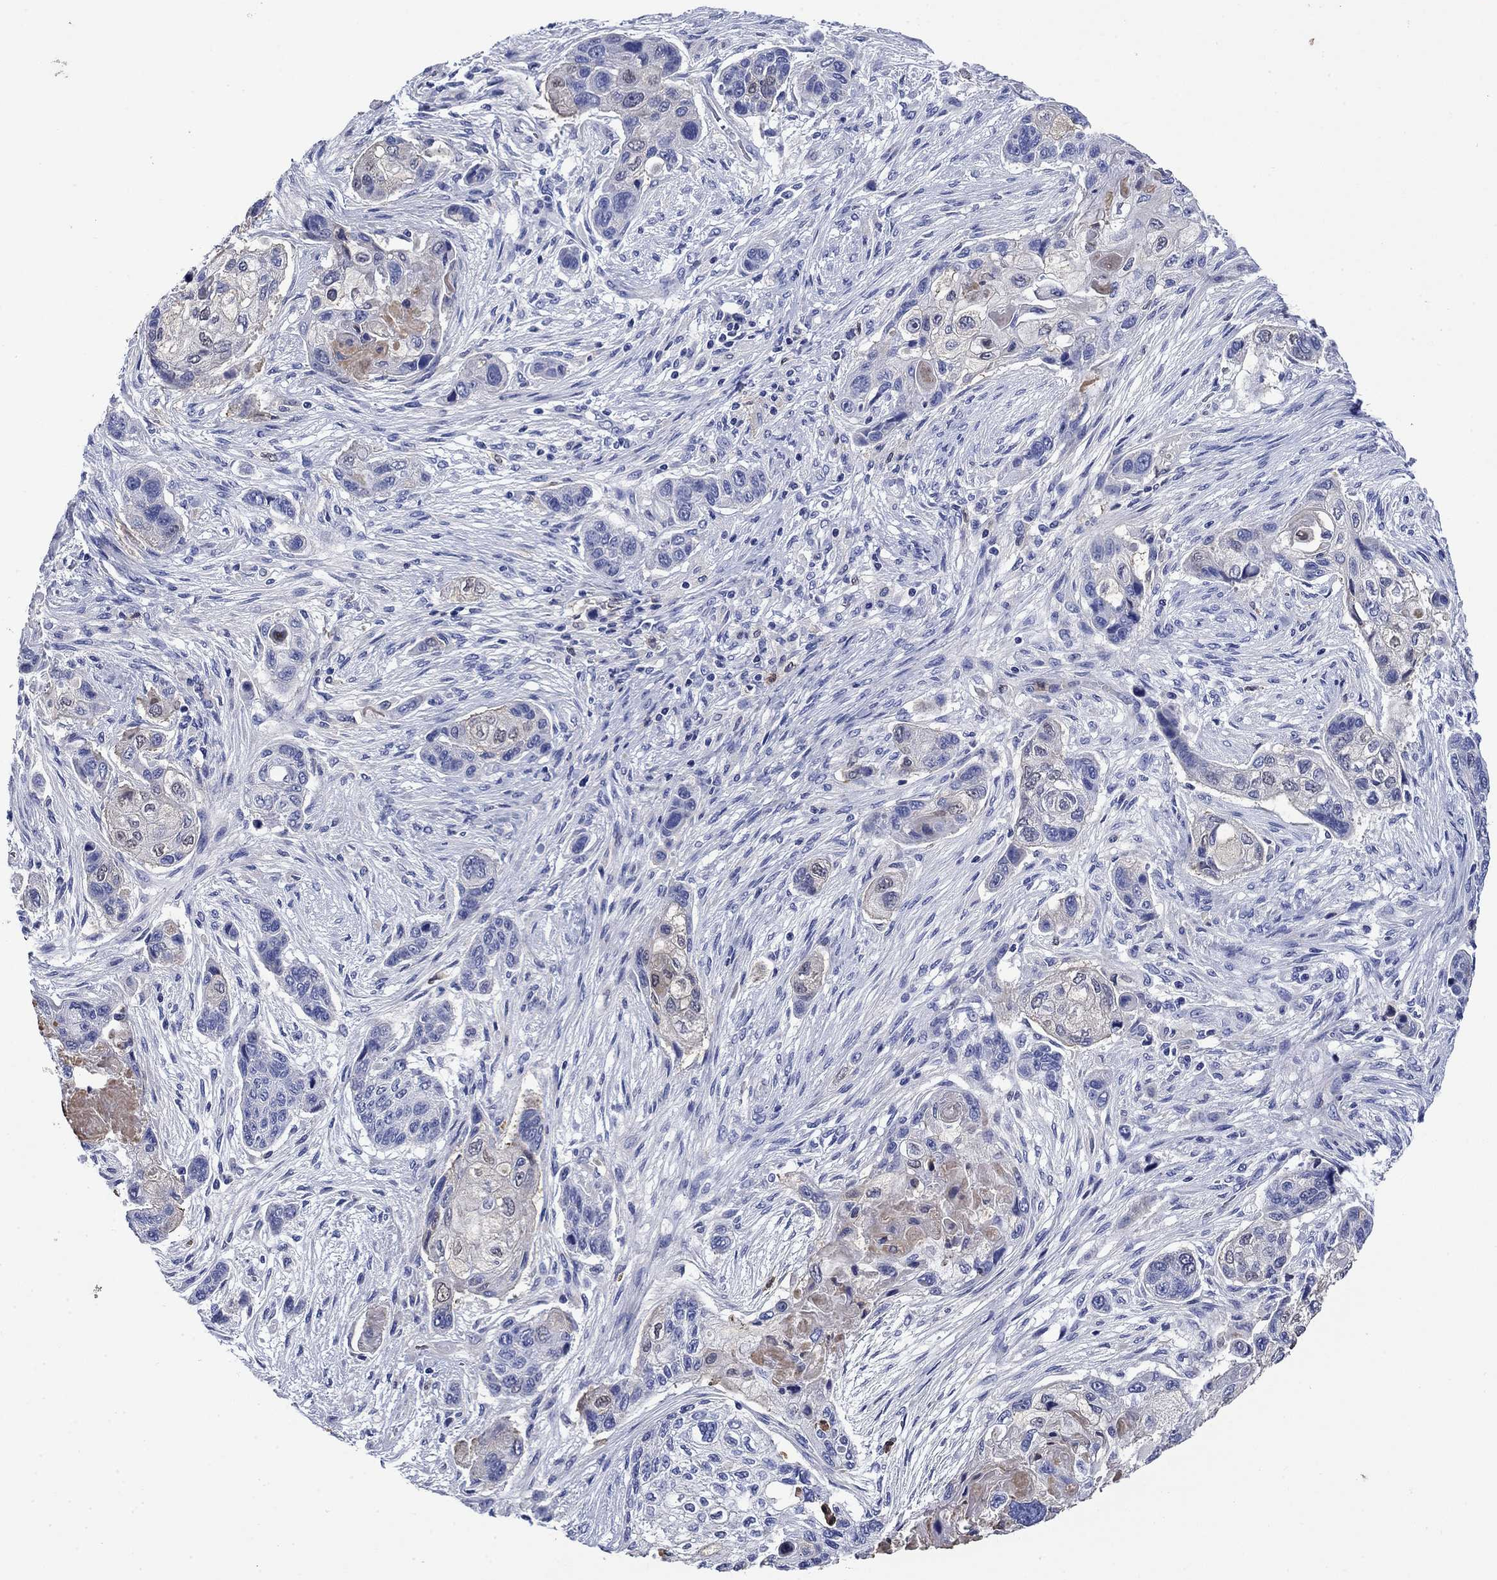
{"staining": {"intensity": "negative", "quantity": "none", "location": "none"}, "tissue": "lung cancer", "cell_type": "Tumor cells", "image_type": "cancer", "snomed": [{"axis": "morphology", "description": "Squamous cell carcinoma, NOS"}, {"axis": "topography", "description": "Lung"}], "caption": "IHC histopathology image of neoplastic tissue: lung squamous cell carcinoma stained with DAB (3,3'-diaminobenzidine) reveals no significant protein positivity in tumor cells.", "gene": "TFR2", "patient": {"sex": "male", "age": 69}}